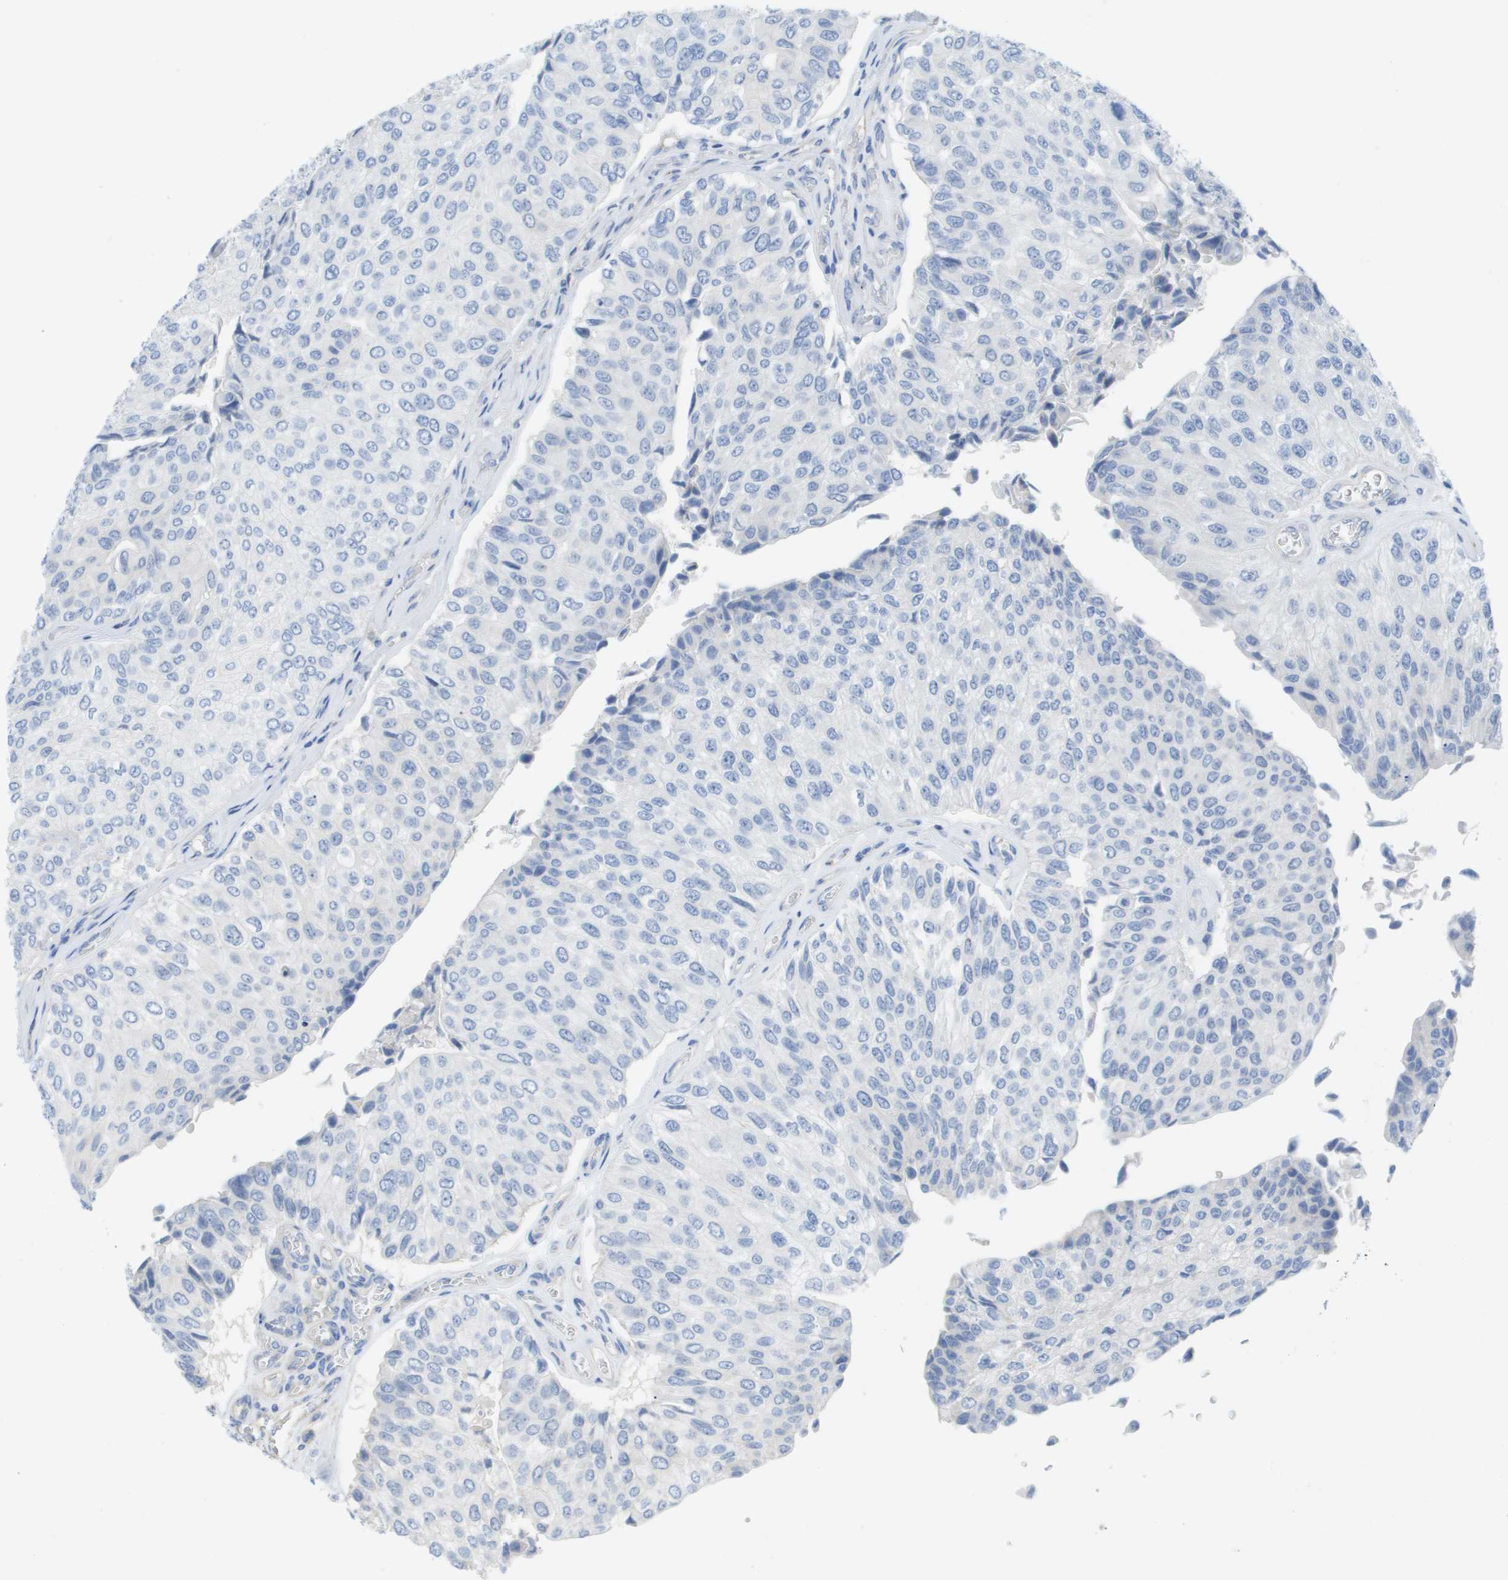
{"staining": {"intensity": "negative", "quantity": "none", "location": "none"}, "tissue": "urothelial cancer", "cell_type": "Tumor cells", "image_type": "cancer", "snomed": [{"axis": "morphology", "description": "Urothelial carcinoma, High grade"}, {"axis": "topography", "description": "Kidney"}, {"axis": "topography", "description": "Urinary bladder"}], "caption": "A micrograph of urothelial carcinoma (high-grade) stained for a protein exhibits no brown staining in tumor cells. (Immunohistochemistry, brightfield microscopy, high magnification).", "gene": "MYL3", "patient": {"sex": "male", "age": 77}}